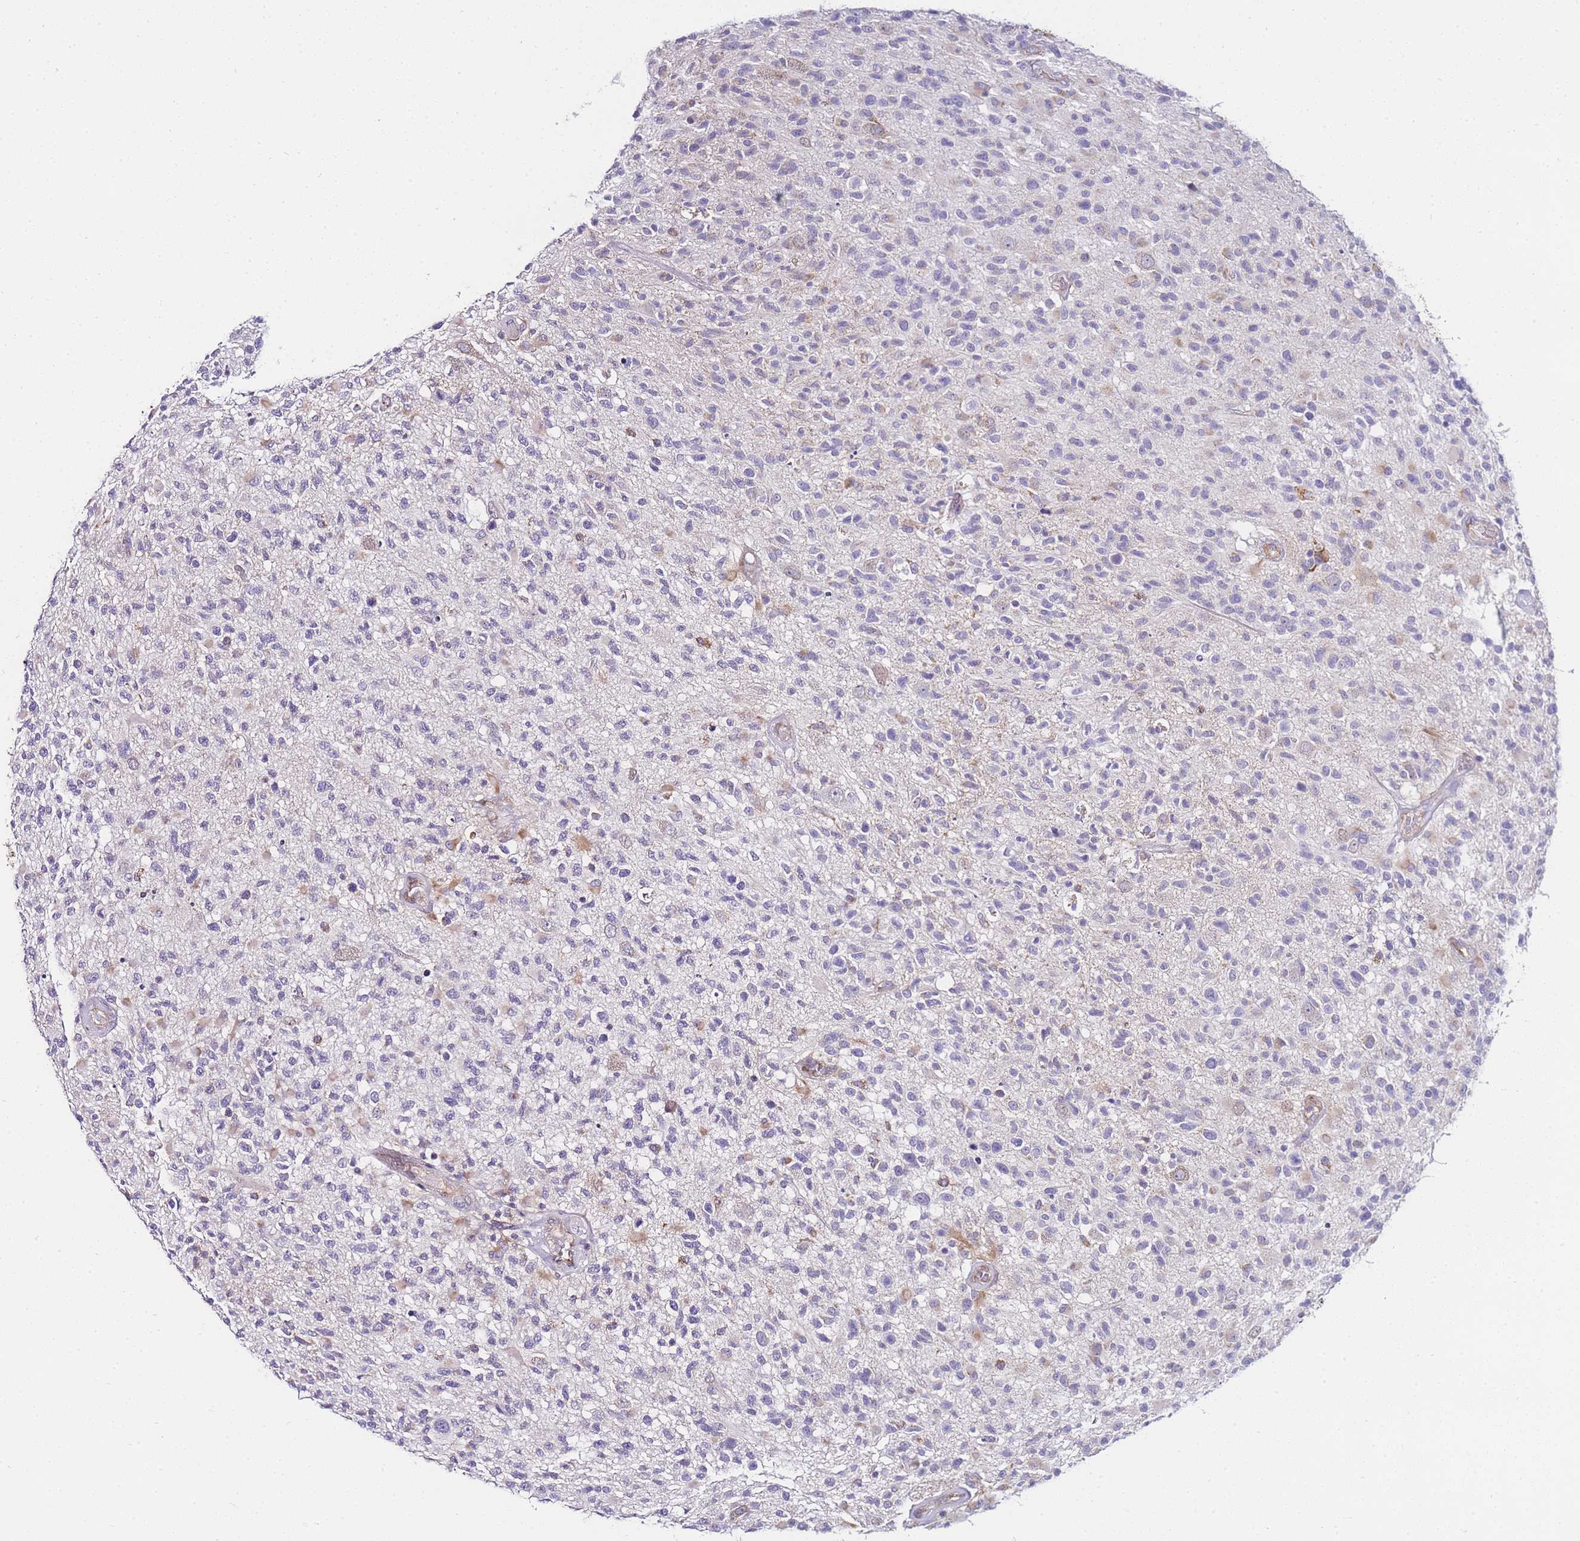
{"staining": {"intensity": "negative", "quantity": "none", "location": "none"}, "tissue": "glioma", "cell_type": "Tumor cells", "image_type": "cancer", "snomed": [{"axis": "morphology", "description": "Glioma, malignant, High grade"}, {"axis": "morphology", "description": "Glioblastoma, NOS"}, {"axis": "topography", "description": "Brain"}], "caption": "A histopathology image of high-grade glioma (malignant) stained for a protein reveals no brown staining in tumor cells.", "gene": "PDCD7", "patient": {"sex": "male", "age": 60}}